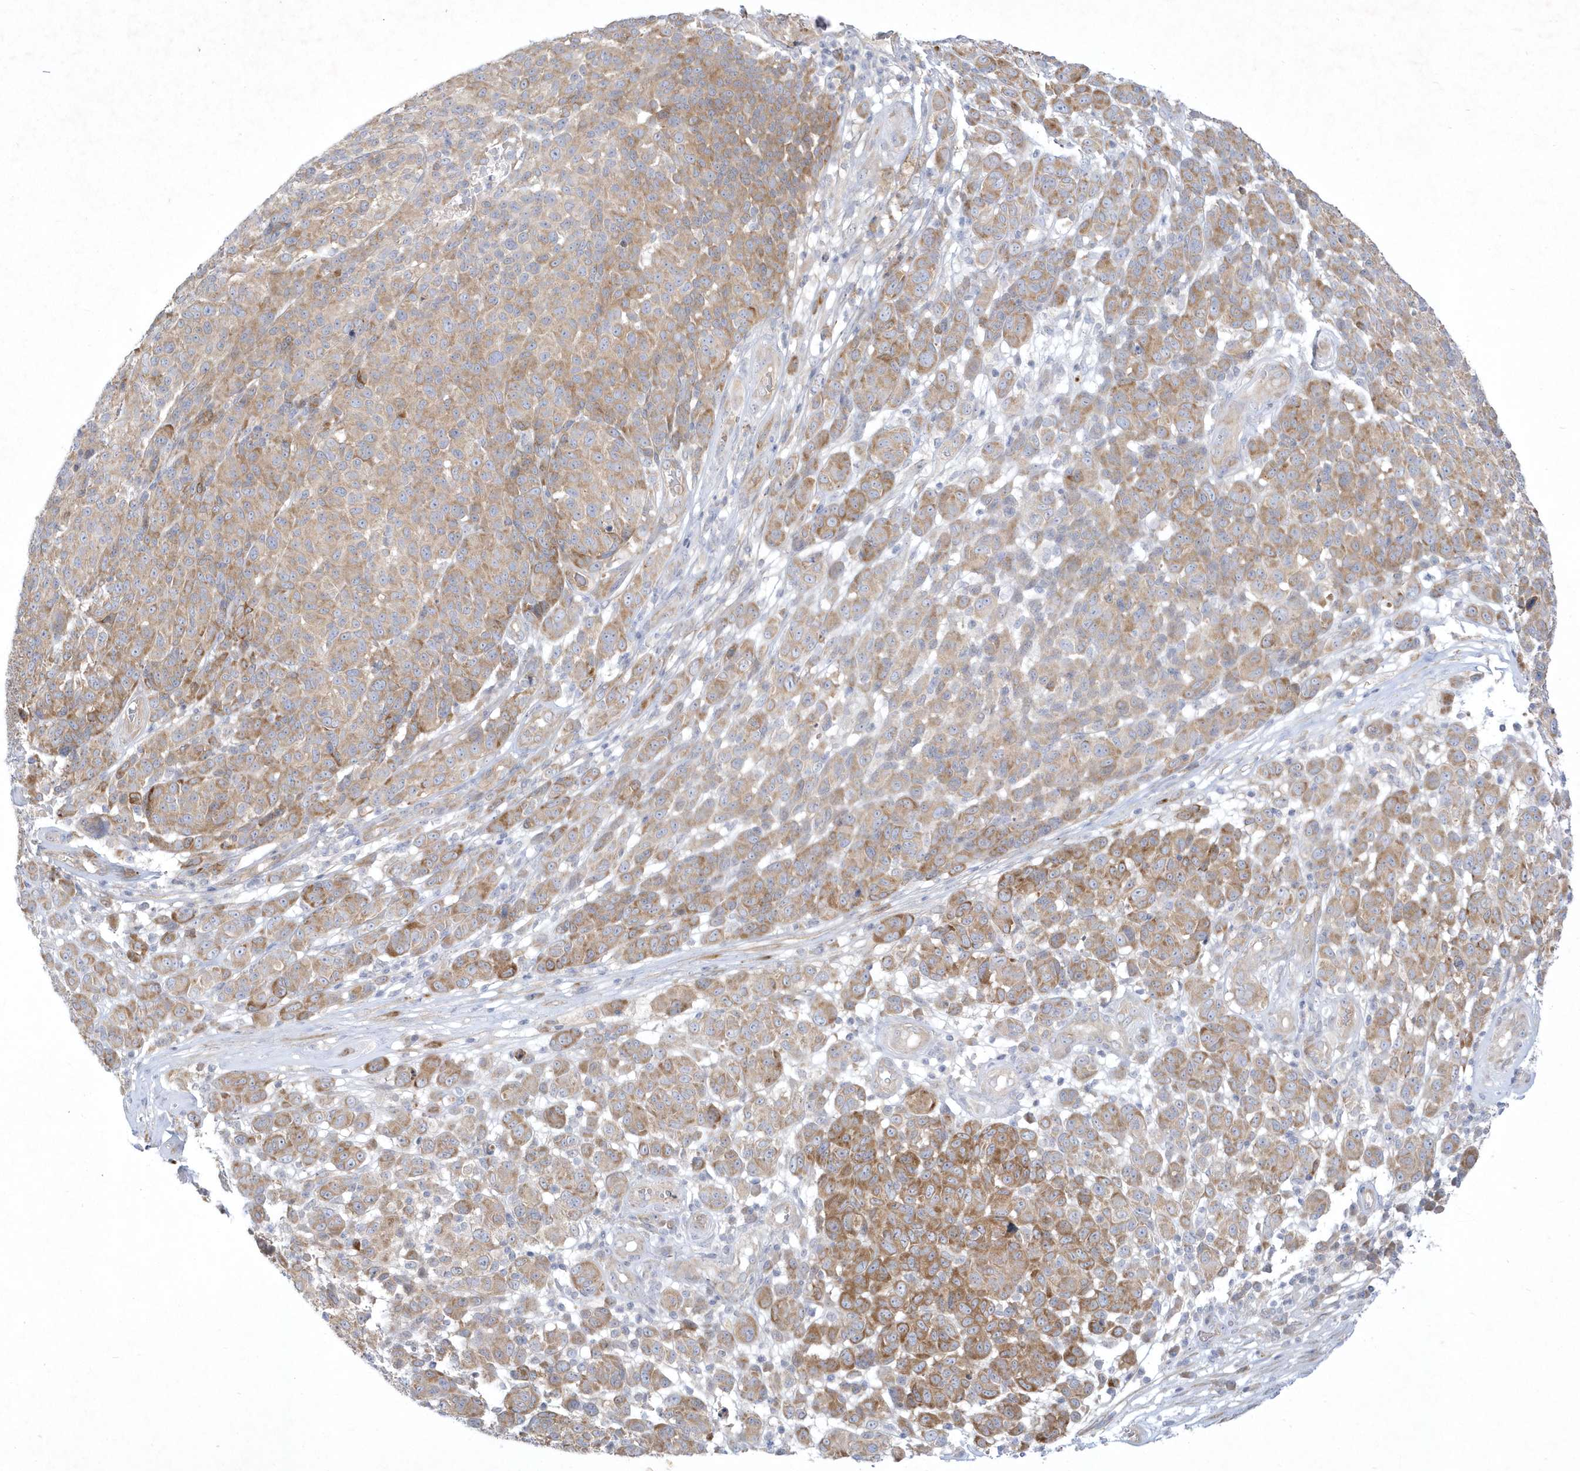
{"staining": {"intensity": "moderate", "quantity": ">75%", "location": "cytoplasmic/membranous"}, "tissue": "melanoma", "cell_type": "Tumor cells", "image_type": "cancer", "snomed": [{"axis": "morphology", "description": "Malignant melanoma, NOS"}, {"axis": "topography", "description": "Skin"}], "caption": "A brown stain labels moderate cytoplasmic/membranous positivity of a protein in malignant melanoma tumor cells. (DAB = brown stain, brightfield microscopy at high magnification).", "gene": "LARS1", "patient": {"sex": "male", "age": 49}}